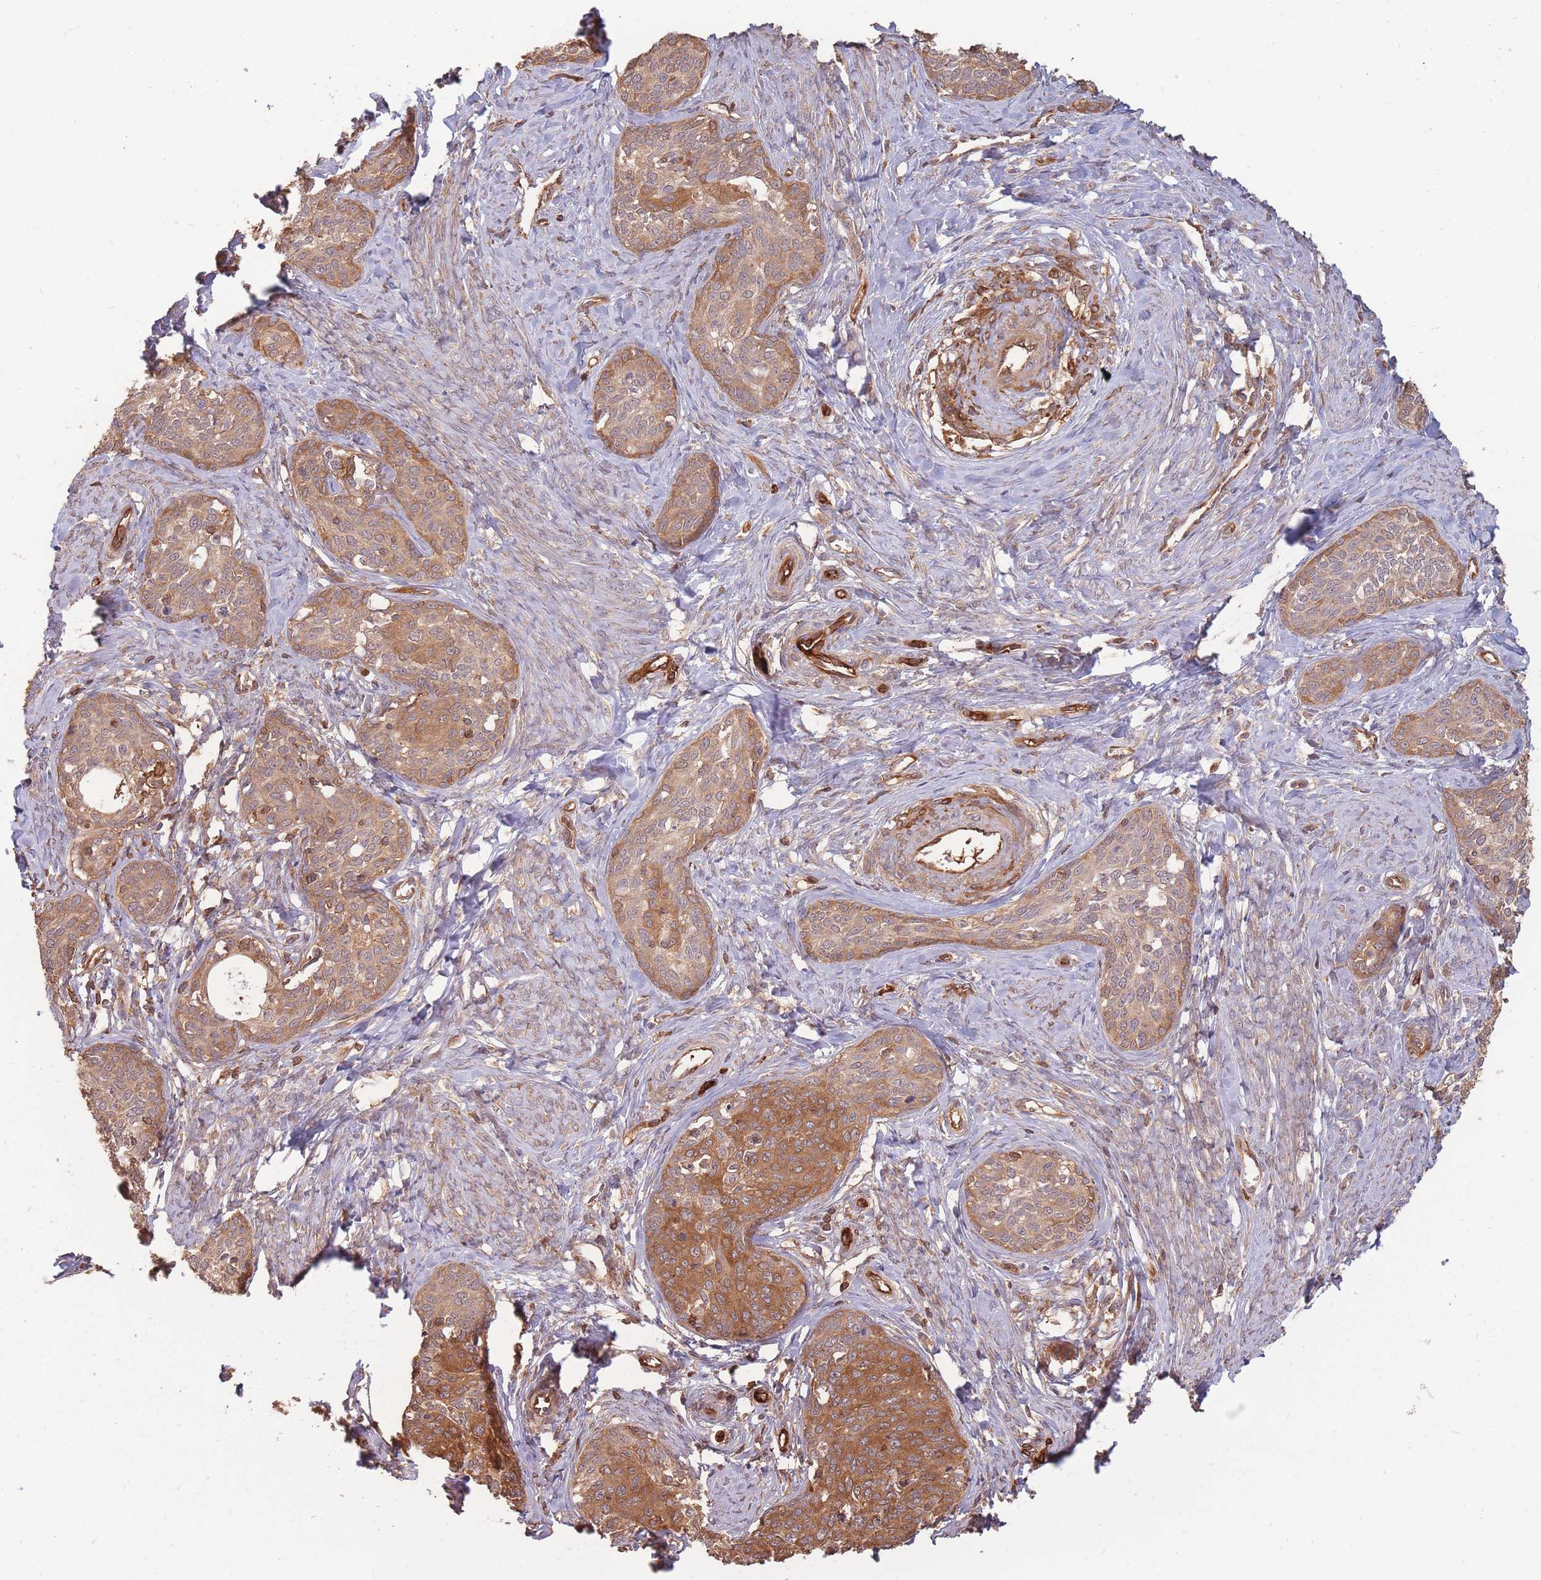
{"staining": {"intensity": "moderate", "quantity": ">75%", "location": "cytoplasmic/membranous"}, "tissue": "cervical cancer", "cell_type": "Tumor cells", "image_type": "cancer", "snomed": [{"axis": "morphology", "description": "Squamous cell carcinoma, NOS"}, {"axis": "morphology", "description": "Adenocarcinoma, NOS"}, {"axis": "topography", "description": "Cervix"}], "caption": "Protein expression analysis of human squamous cell carcinoma (cervical) reveals moderate cytoplasmic/membranous positivity in about >75% of tumor cells.", "gene": "PLS3", "patient": {"sex": "female", "age": 52}}